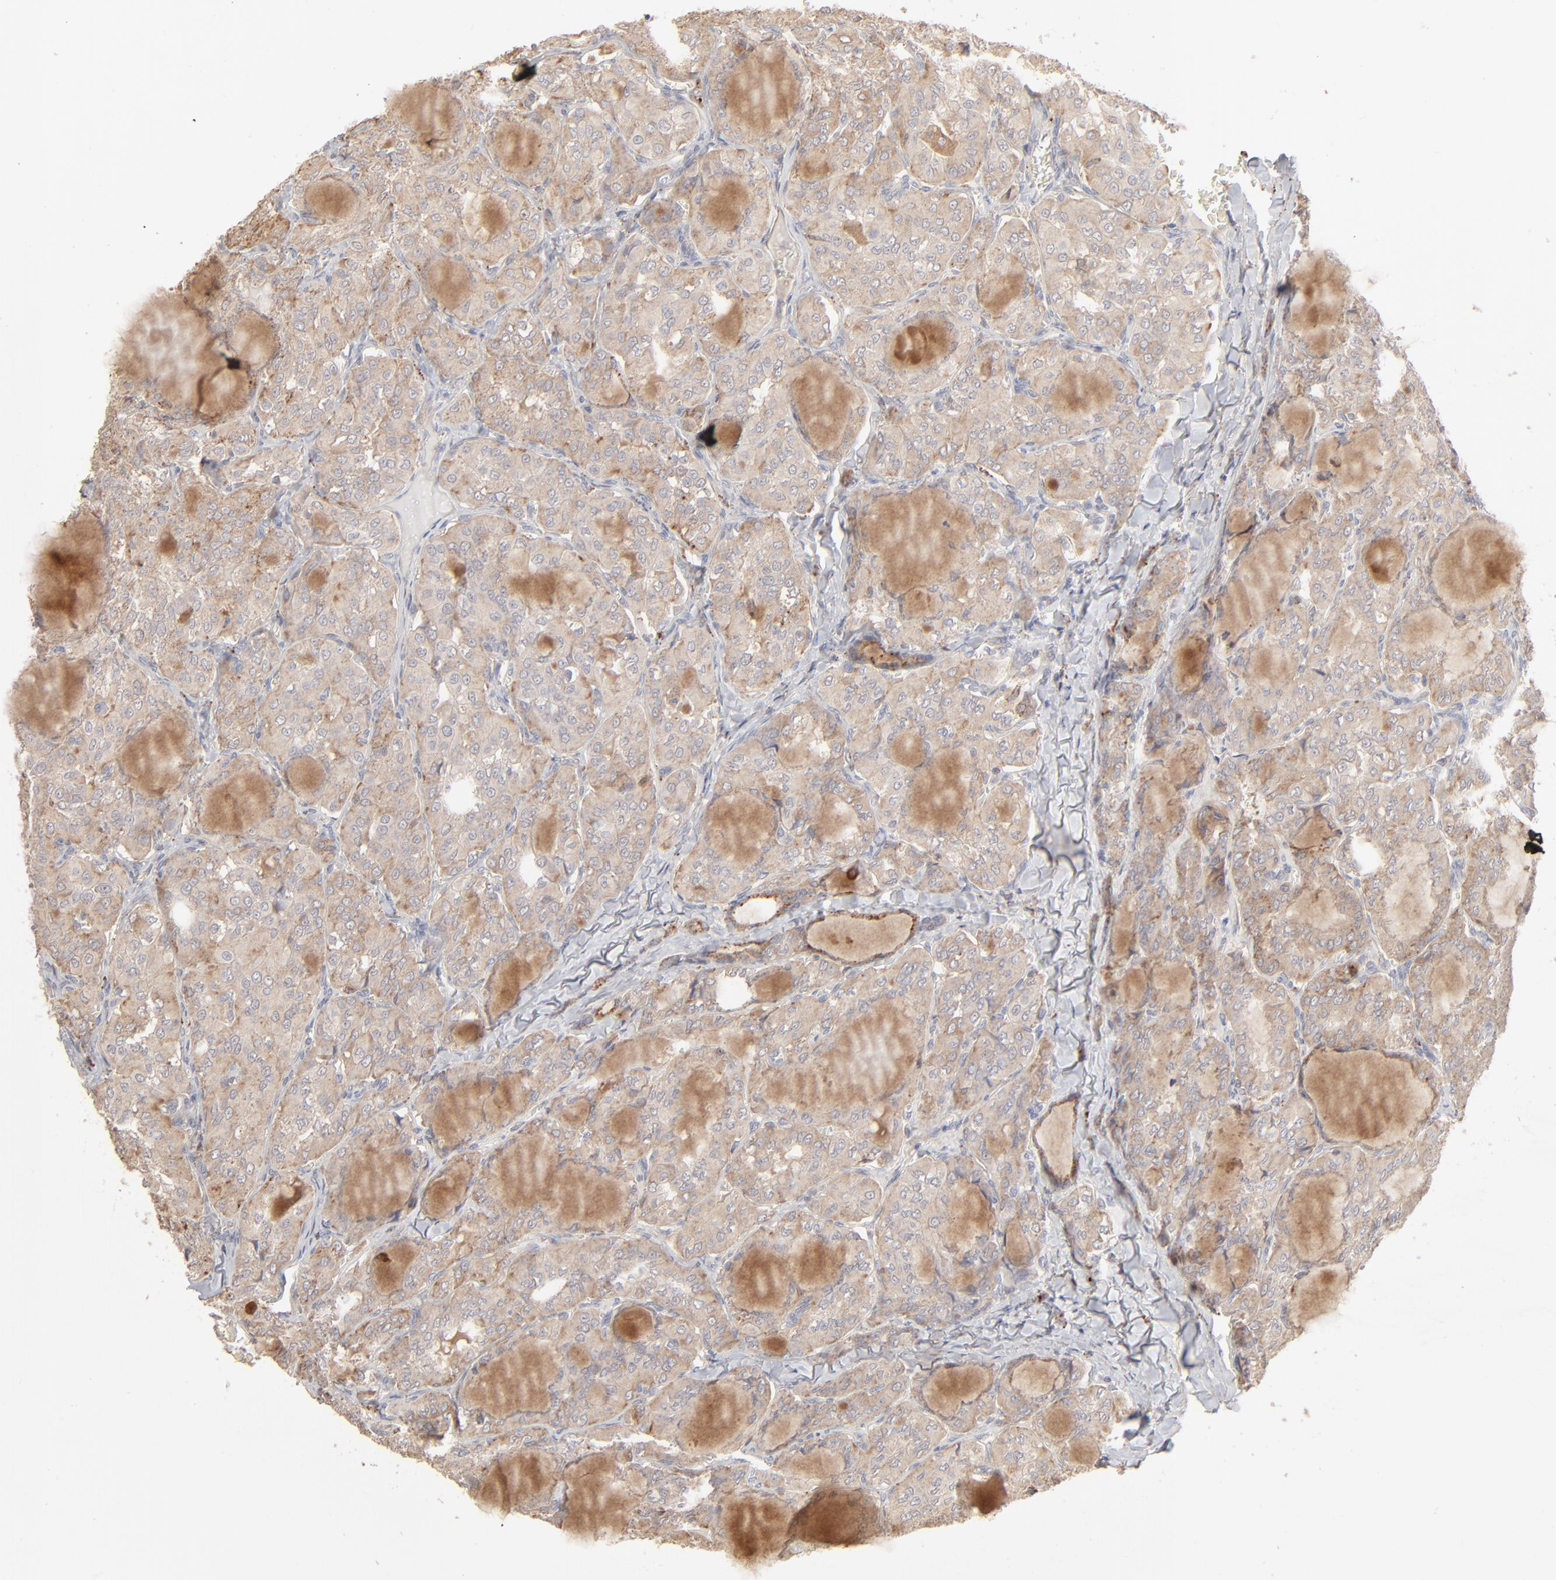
{"staining": {"intensity": "weak", "quantity": ">75%", "location": "cytoplasmic/membranous"}, "tissue": "thyroid cancer", "cell_type": "Tumor cells", "image_type": "cancer", "snomed": [{"axis": "morphology", "description": "Papillary adenocarcinoma, NOS"}, {"axis": "topography", "description": "Thyroid gland"}], "caption": "The immunohistochemical stain labels weak cytoplasmic/membranous expression in tumor cells of thyroid papillary adenocarcinoma tissue. (IHC, brightfield microscopy, high magnification).", "gene": "POMT2", "patient": {"sex": "male", "age": 20}}